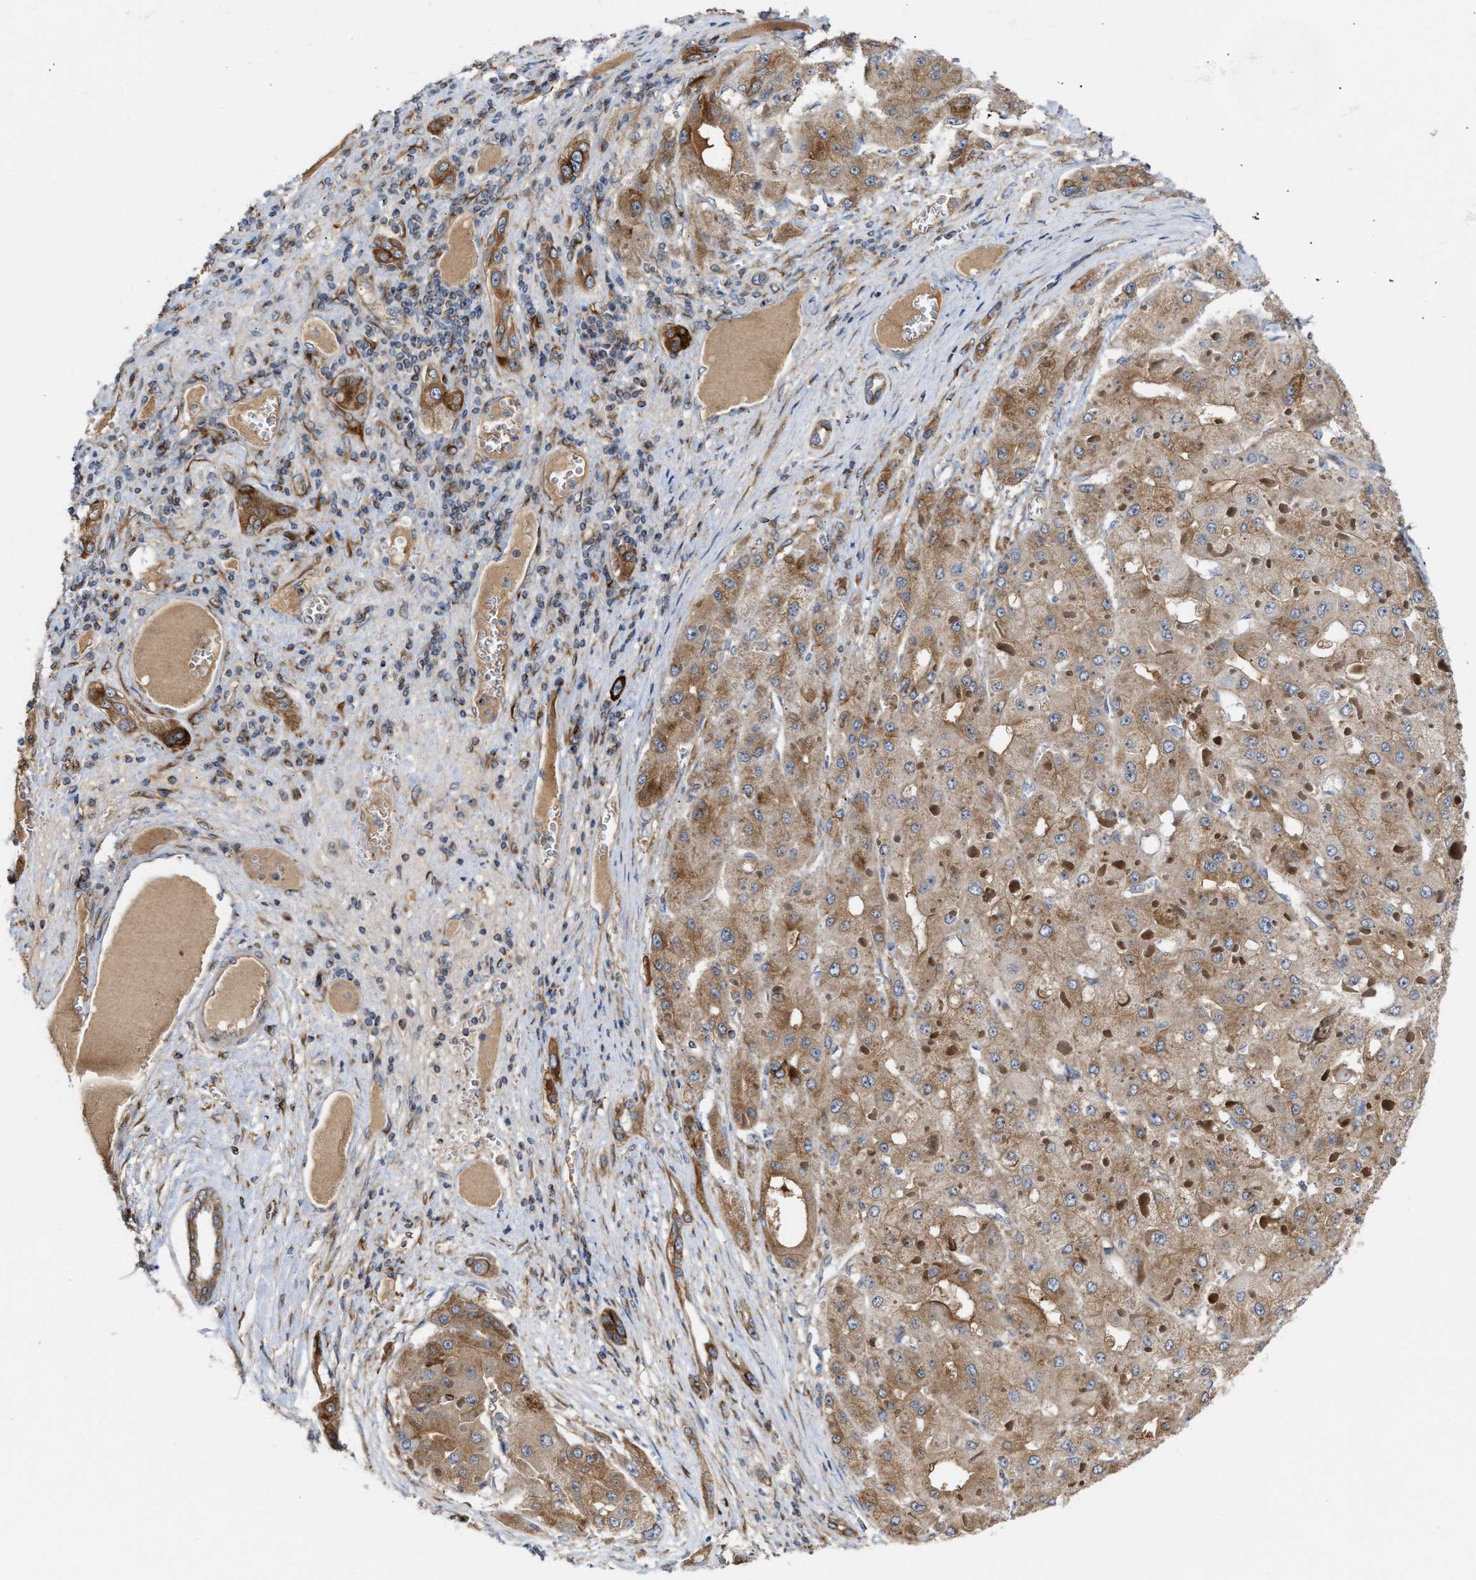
{"staining": {"intensity": "weak", "quantity": "25%-75%", "location": "cytoplasmic/membranous"}, "tissue": "liver cancer", "cell_type": "Tumor cells", "image_type": "cancer", "snomed": [{"axis": "morphology", "description": "Carcinoma, Hepatocellular, NOS"}, {"axis": "topography", "description": "Liver"}], "caption": "Protein staining of hepatocellular carcinoma (liver) tissue reveals weak cytoplasmic/membranous staining in approximately 25%-75% of tumor cells. The staining was performed using DAB to visualize the protein expression in brown, while the nuclei were stained in blue with hematoxylin (Magnification: 20x).", "gene": "BBLN", "patient": {"sex": "female", "age": 73}}